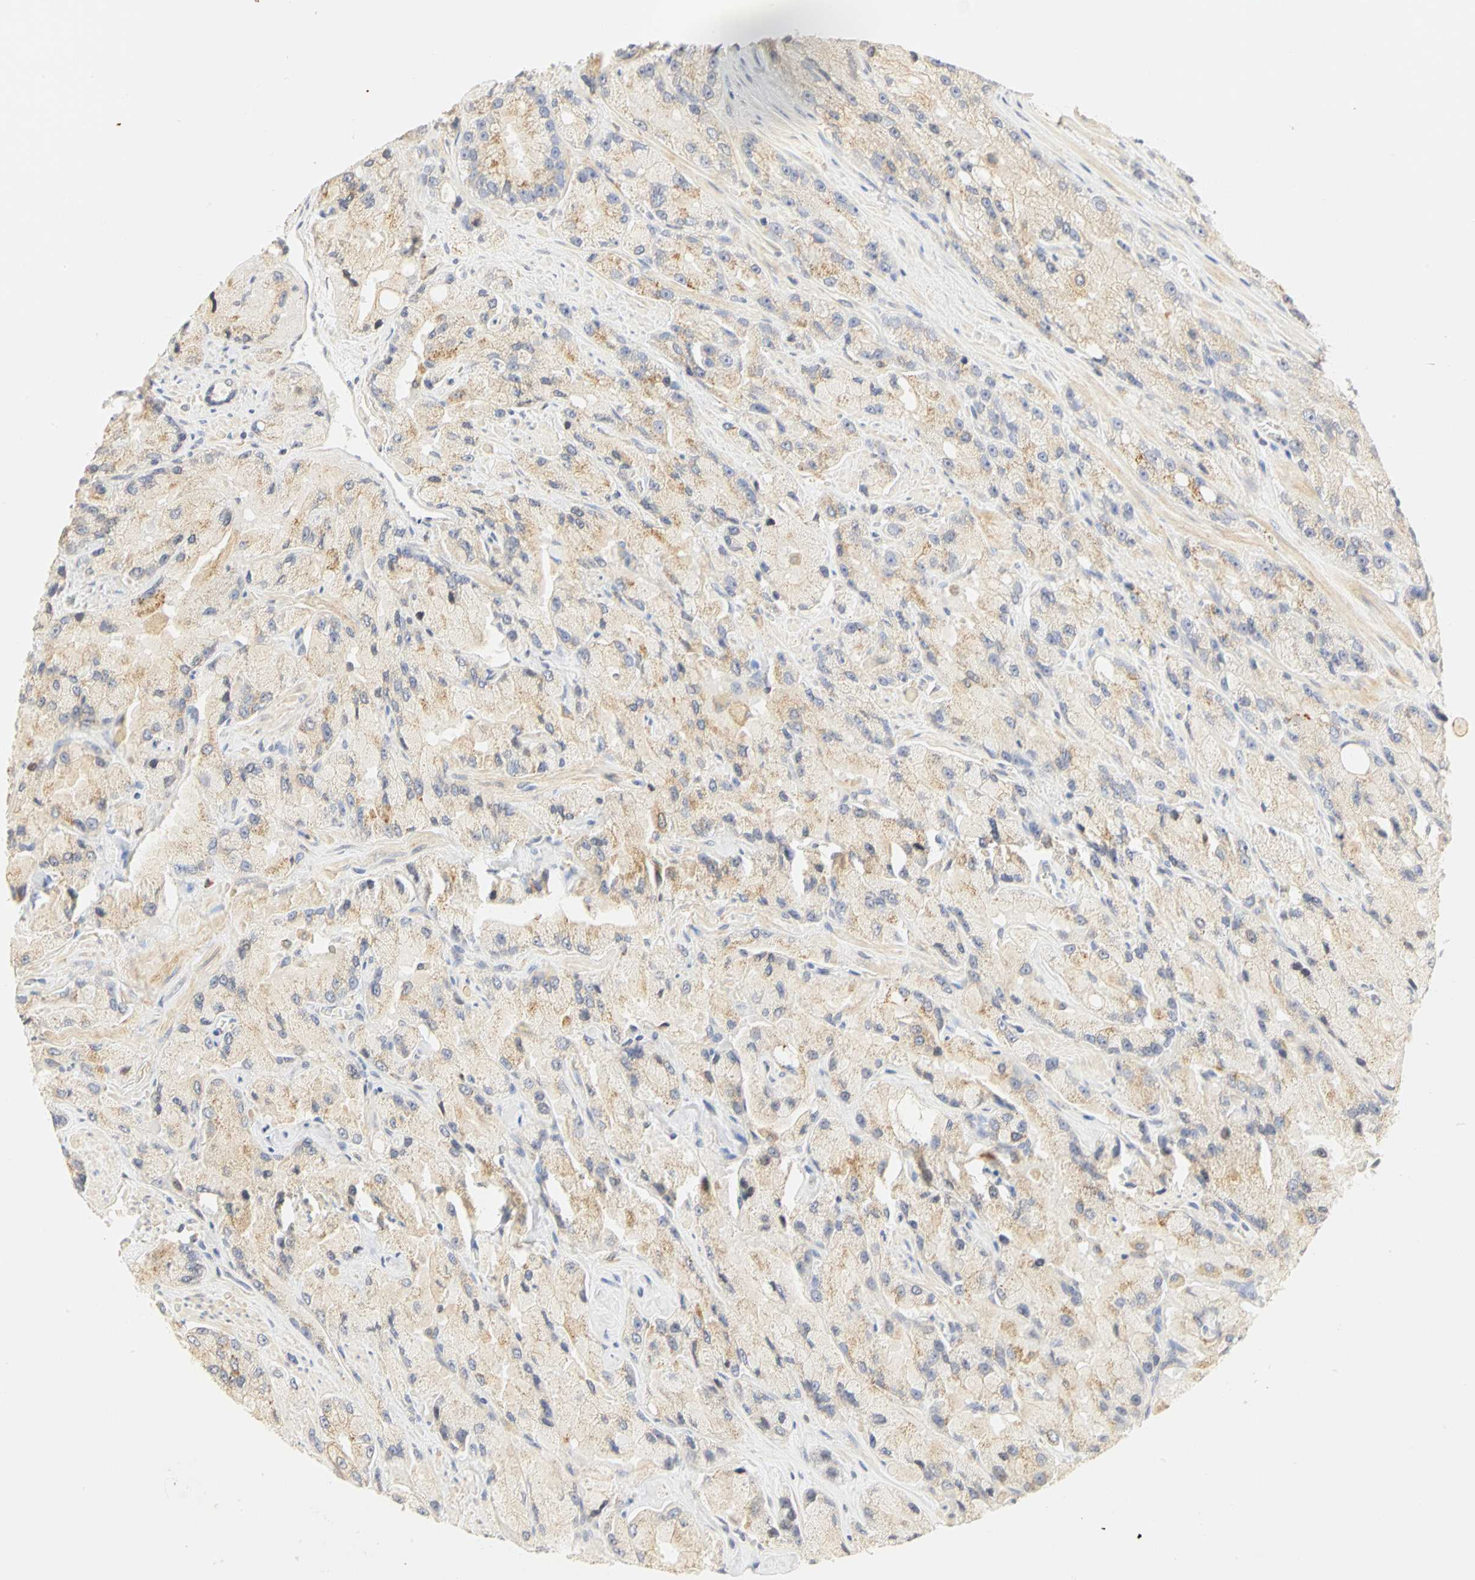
{"staining": {"intensity": "weak", "quantity": ">75%", "location": "cytoplasmic/membranous"}, "tissue": "prostate cancer", "cell_type": "Tumor cells", "image_type": "cancer", "snomed": [{"axis": "morphology", "description": "Adenocarcinoma, High grade"}, {"axis": "topography", "description": "Prostate"}], "caption": "Tumor cells show weak cytoplasmic/membranous staining in approximately >75% of cells in prostate cancer.", "gene": "GNRH2", "patient": {"sex": "male", "age": 58}}